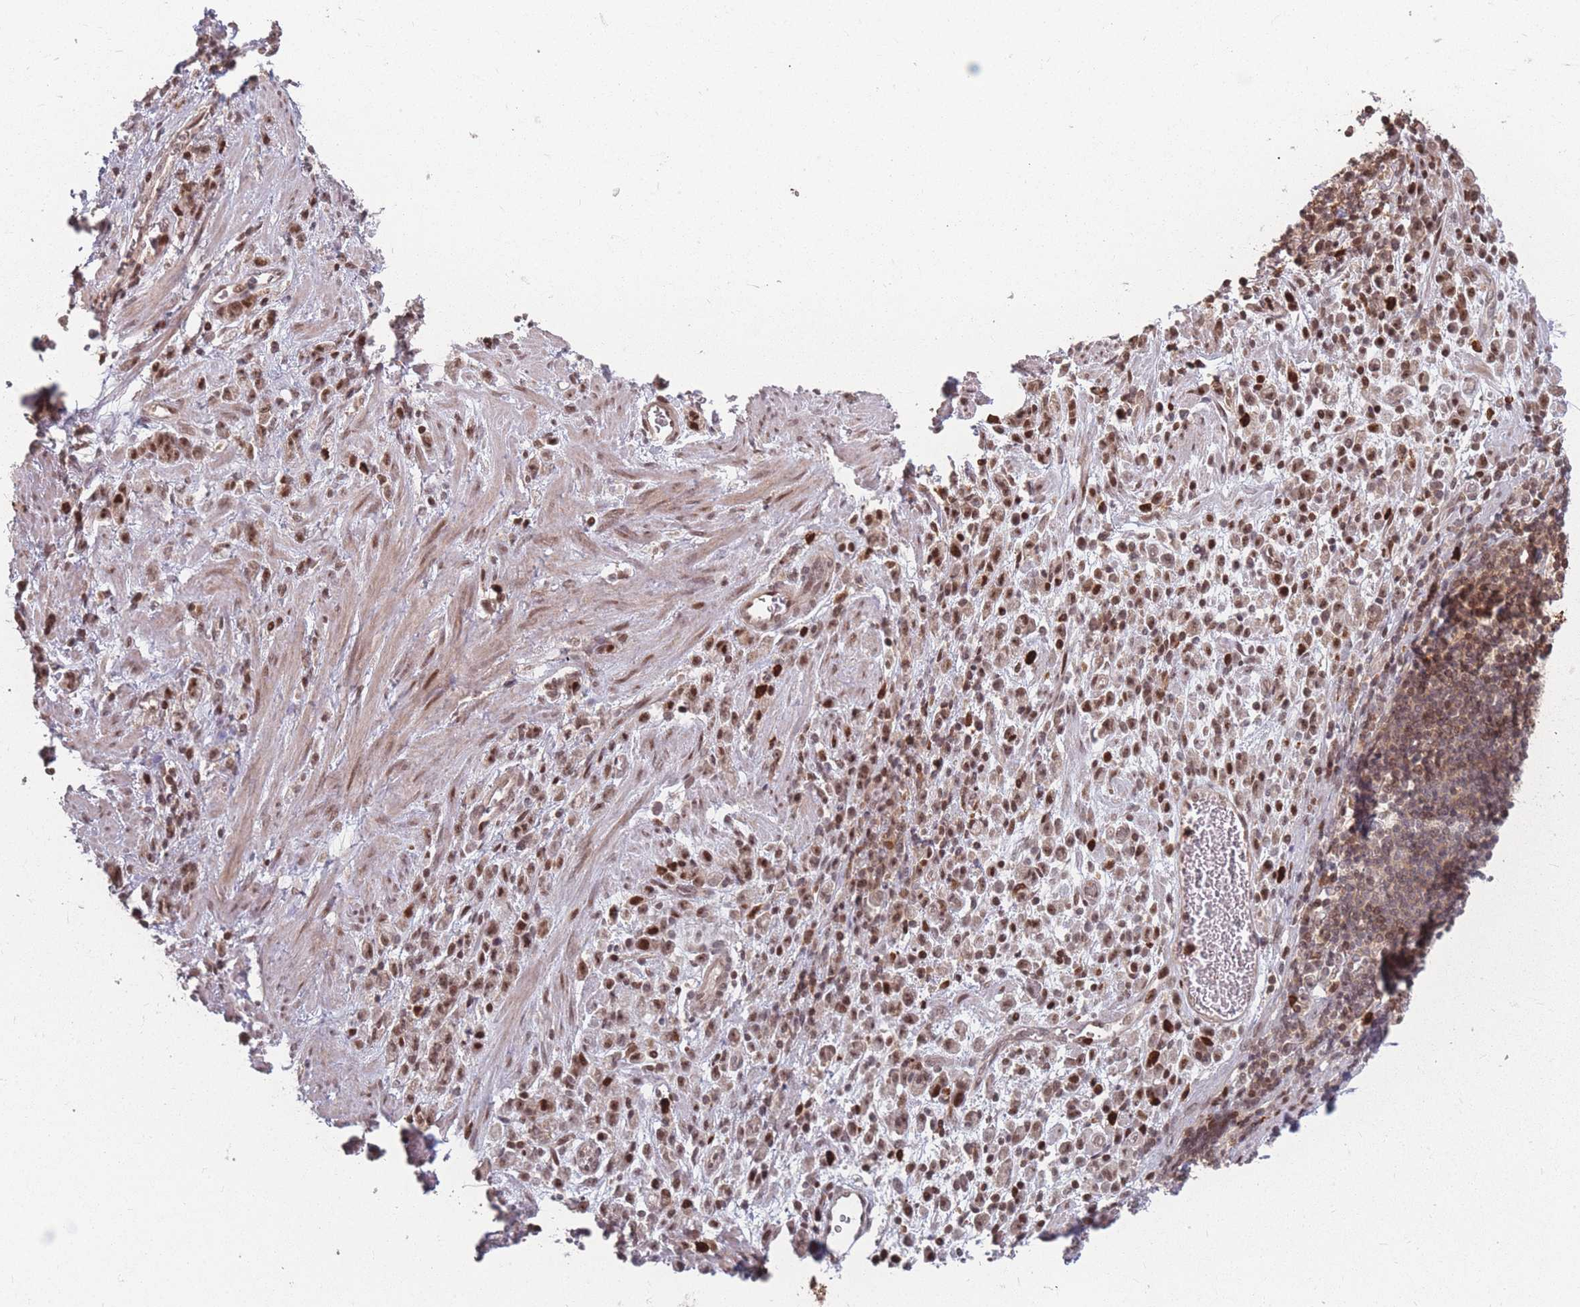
{"staining": {"intensity": "moderate", "quantity": ">75%", "location": "nuclear"}, "tissue": "stomach cancer", "cell_type": "Tumor cells", "image_type": "cancer", "snomed": [{"axis": "morphology", "description": "Adenocarcinoma, NOS"}, {"axis": "topography", "description": "Stomach"}], "caption": "This photomicrograph reveals immunohistochemistry staining of human stomach cancer, with medium moderate nuclear expression in approximately >75% of tumor cells.", "gene": "WDR55", "patient": {"sex": "male", "age": 77}}